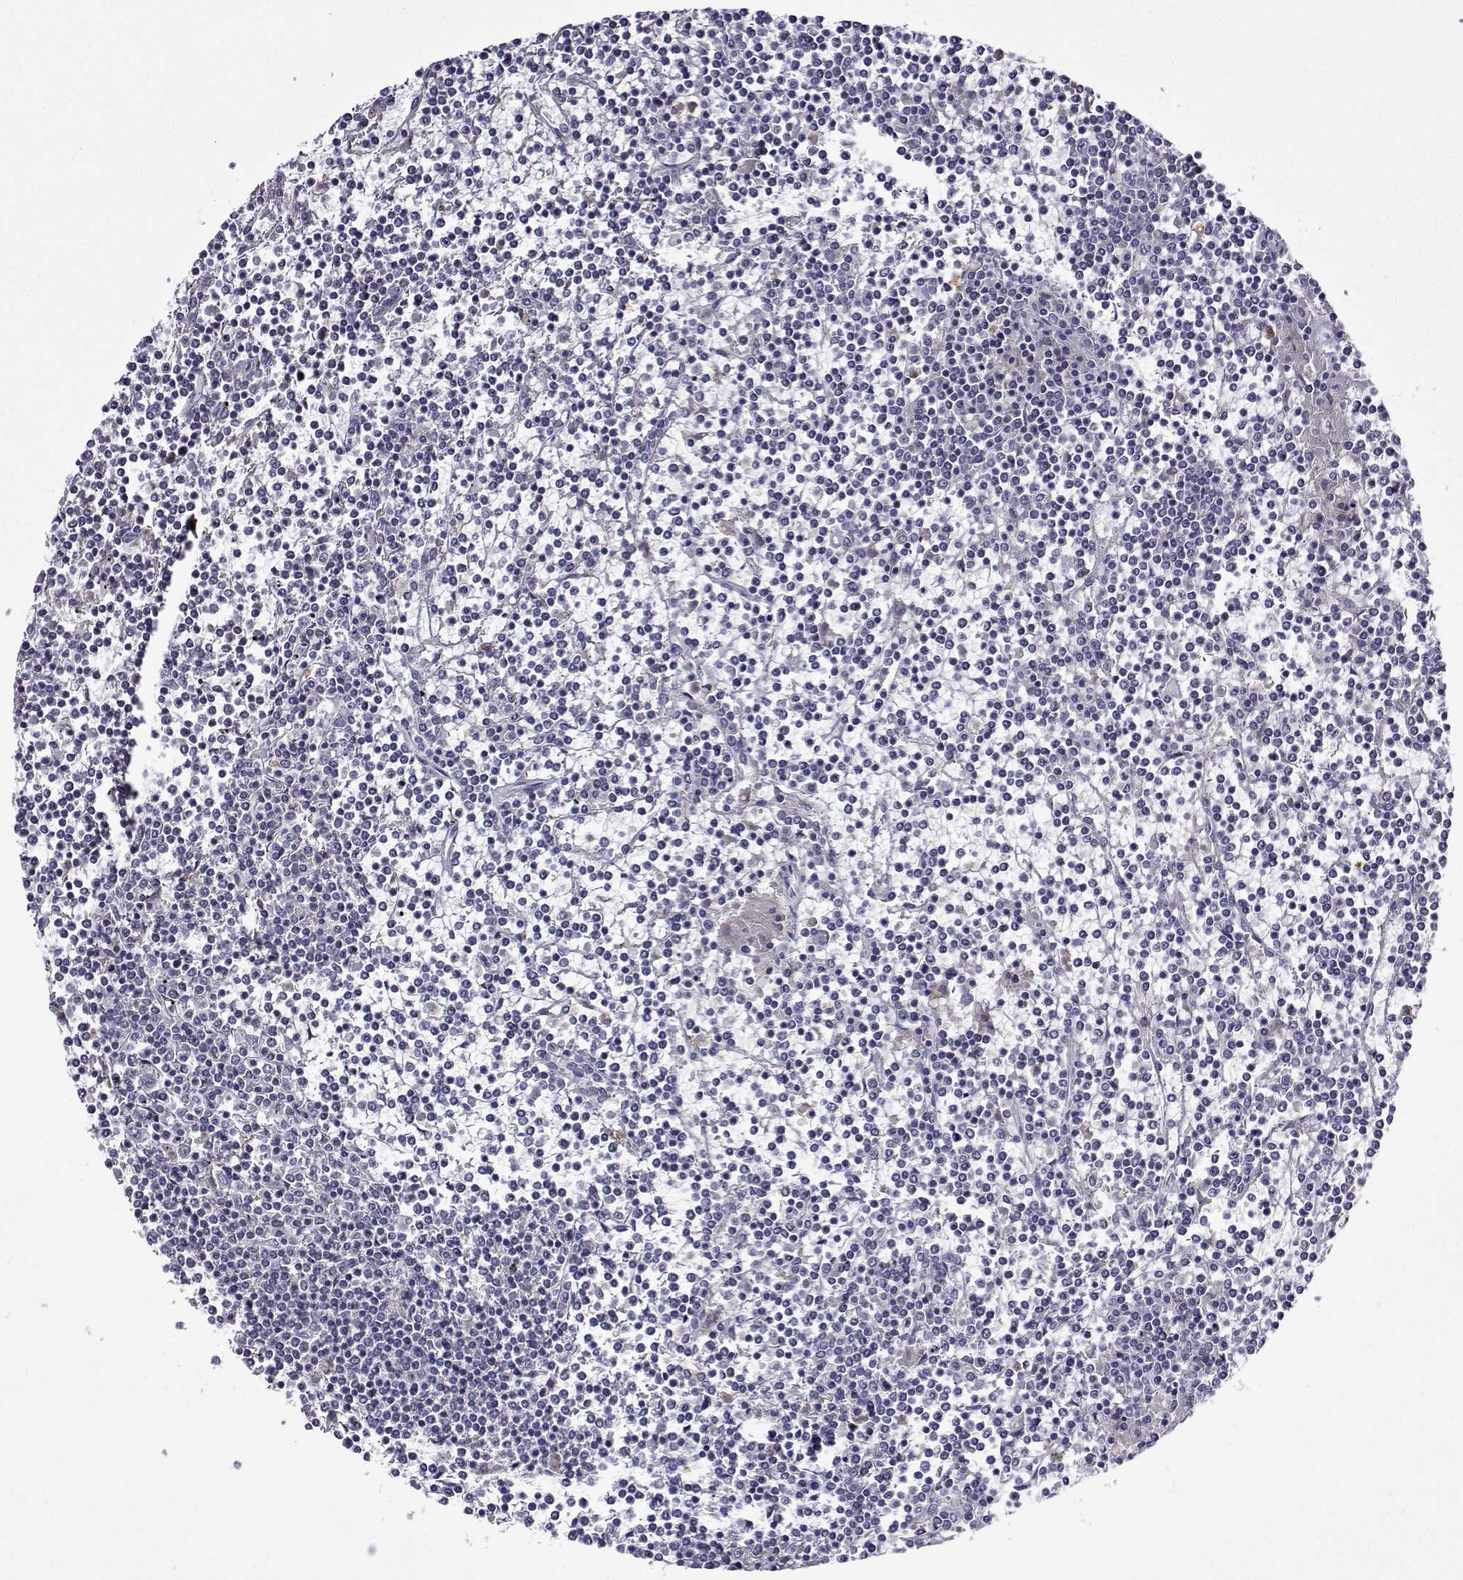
{"staining": {"intensity": "negative", "quantity": "none", "location": "none"}, "tissue": "lymphoma", "cell_type": "Tumor cells", "image_type": "cancer", "snomed": [{"axis": "morphology", "description": "Malignant lymphoma, non-Hodgkin's type, Low grade"}, {"axis": "topography", "description": "Spleen"}], "caption": "Protein analysis of lymphoma exhibits no significant positivity in tumor cells. (Immunohistochemistry, brightfield microscopy, high magnification).", "gene": "SULT2A1", "patient": {"sex": "female", "age": 19}}